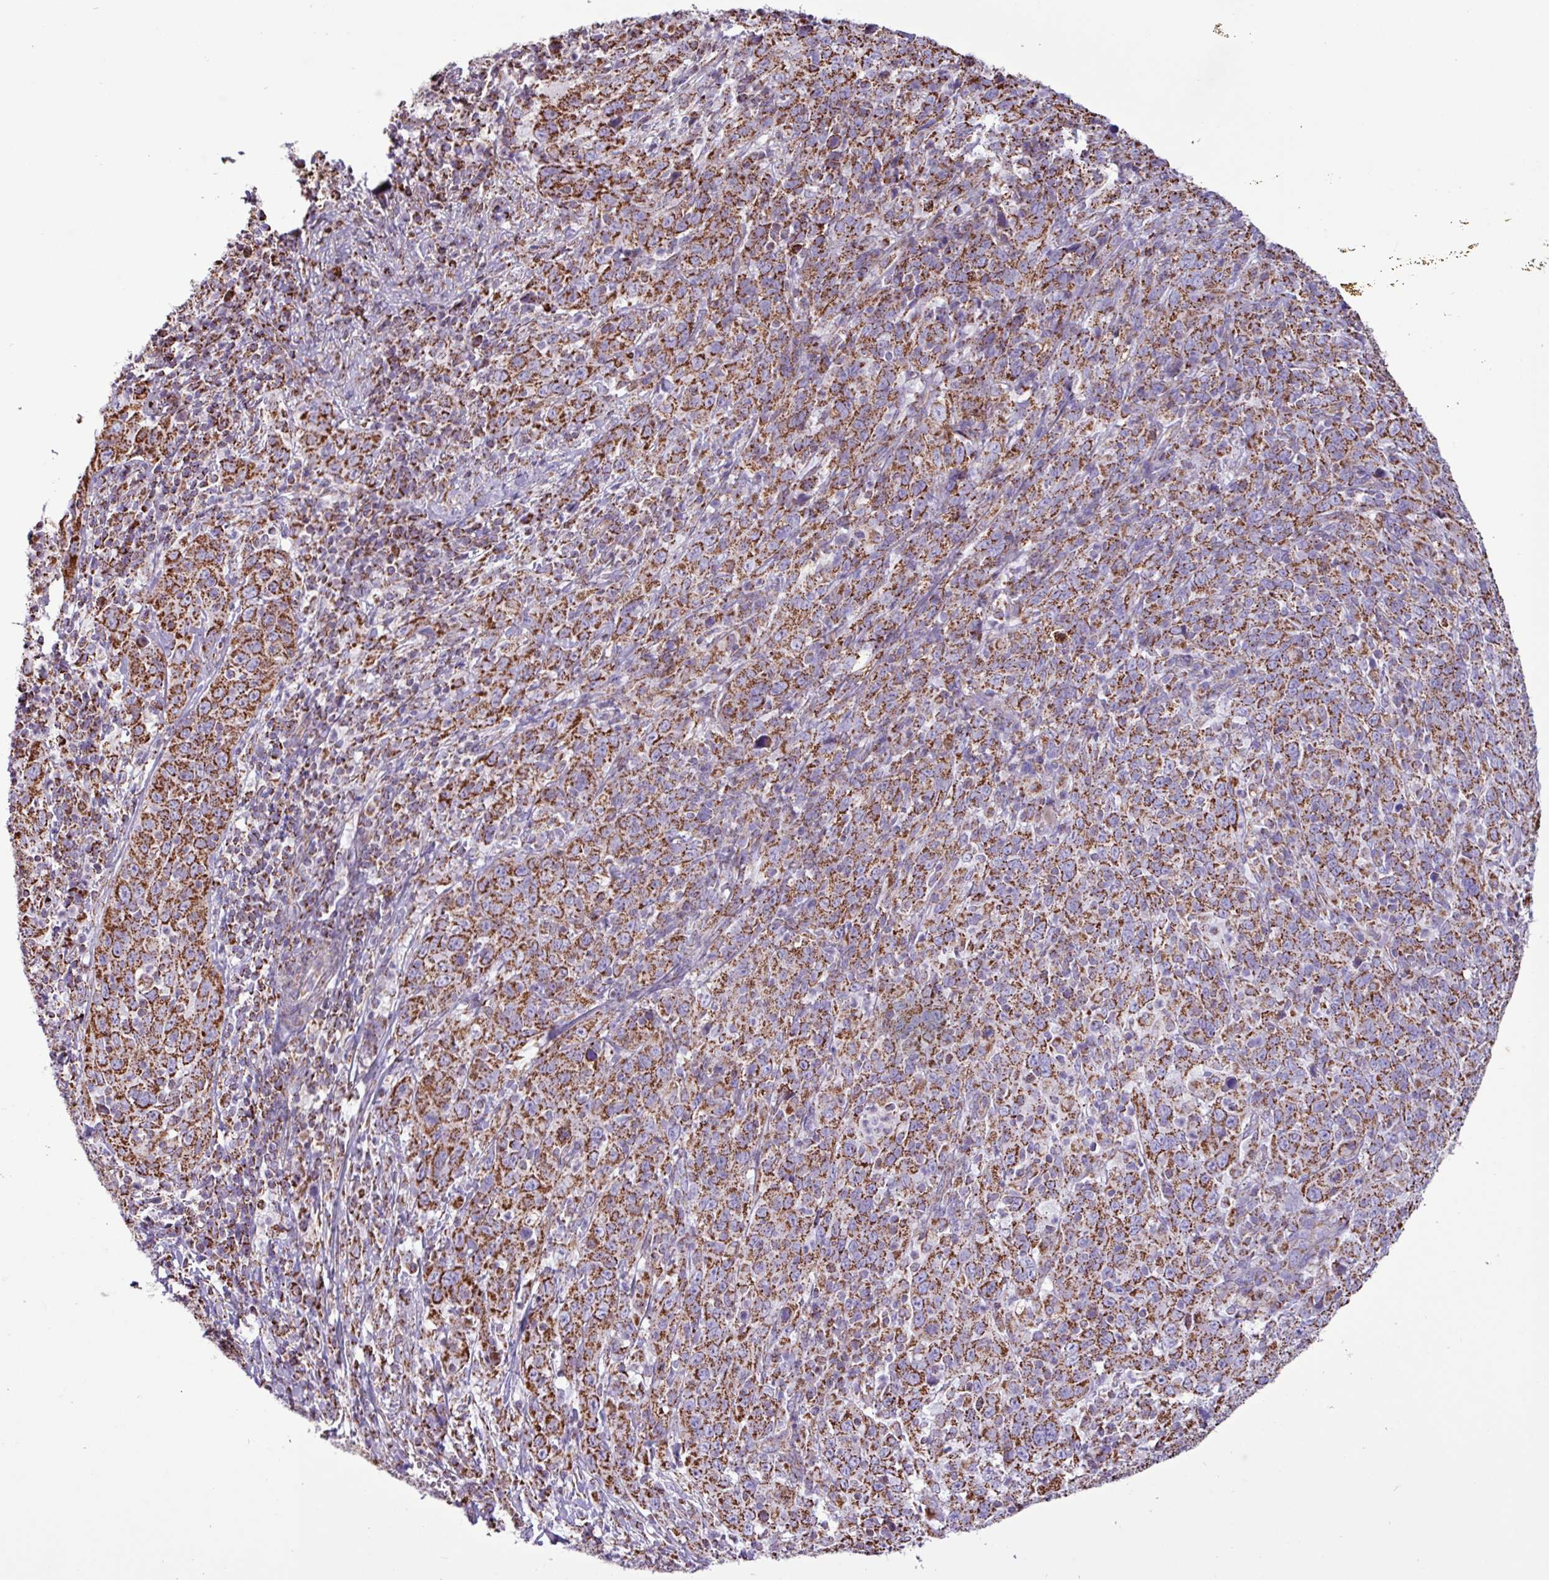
{"staining": {"intensity": "moderate", "quantity": ">75%", "location": "cytoplasmic/membranous"}, "tissue": "cervical cancer", "cell_type": "Tumor cells", "image_type": "cancer", "snomed": [{"axis": "morphology", "description": "Squamous cell carcinoma, NOS"}, {"axis": "topography", "description": "Cervix"}], "caption": "High-power microscopy captured an immunohistochemistry (IHC) image of cervical cancer (squamous cell carcinoma), revealing moderate cytoplasmic/membranous staining in about >75% of tumor cells. Using DAB (3,3'-diaminobenzidine) (brown) and hematoxylin (blue) stains, captured at high magnification using brightfield microscopy.", "gene": "RTL3", "patient": {"sex": "female", "age": 46}}